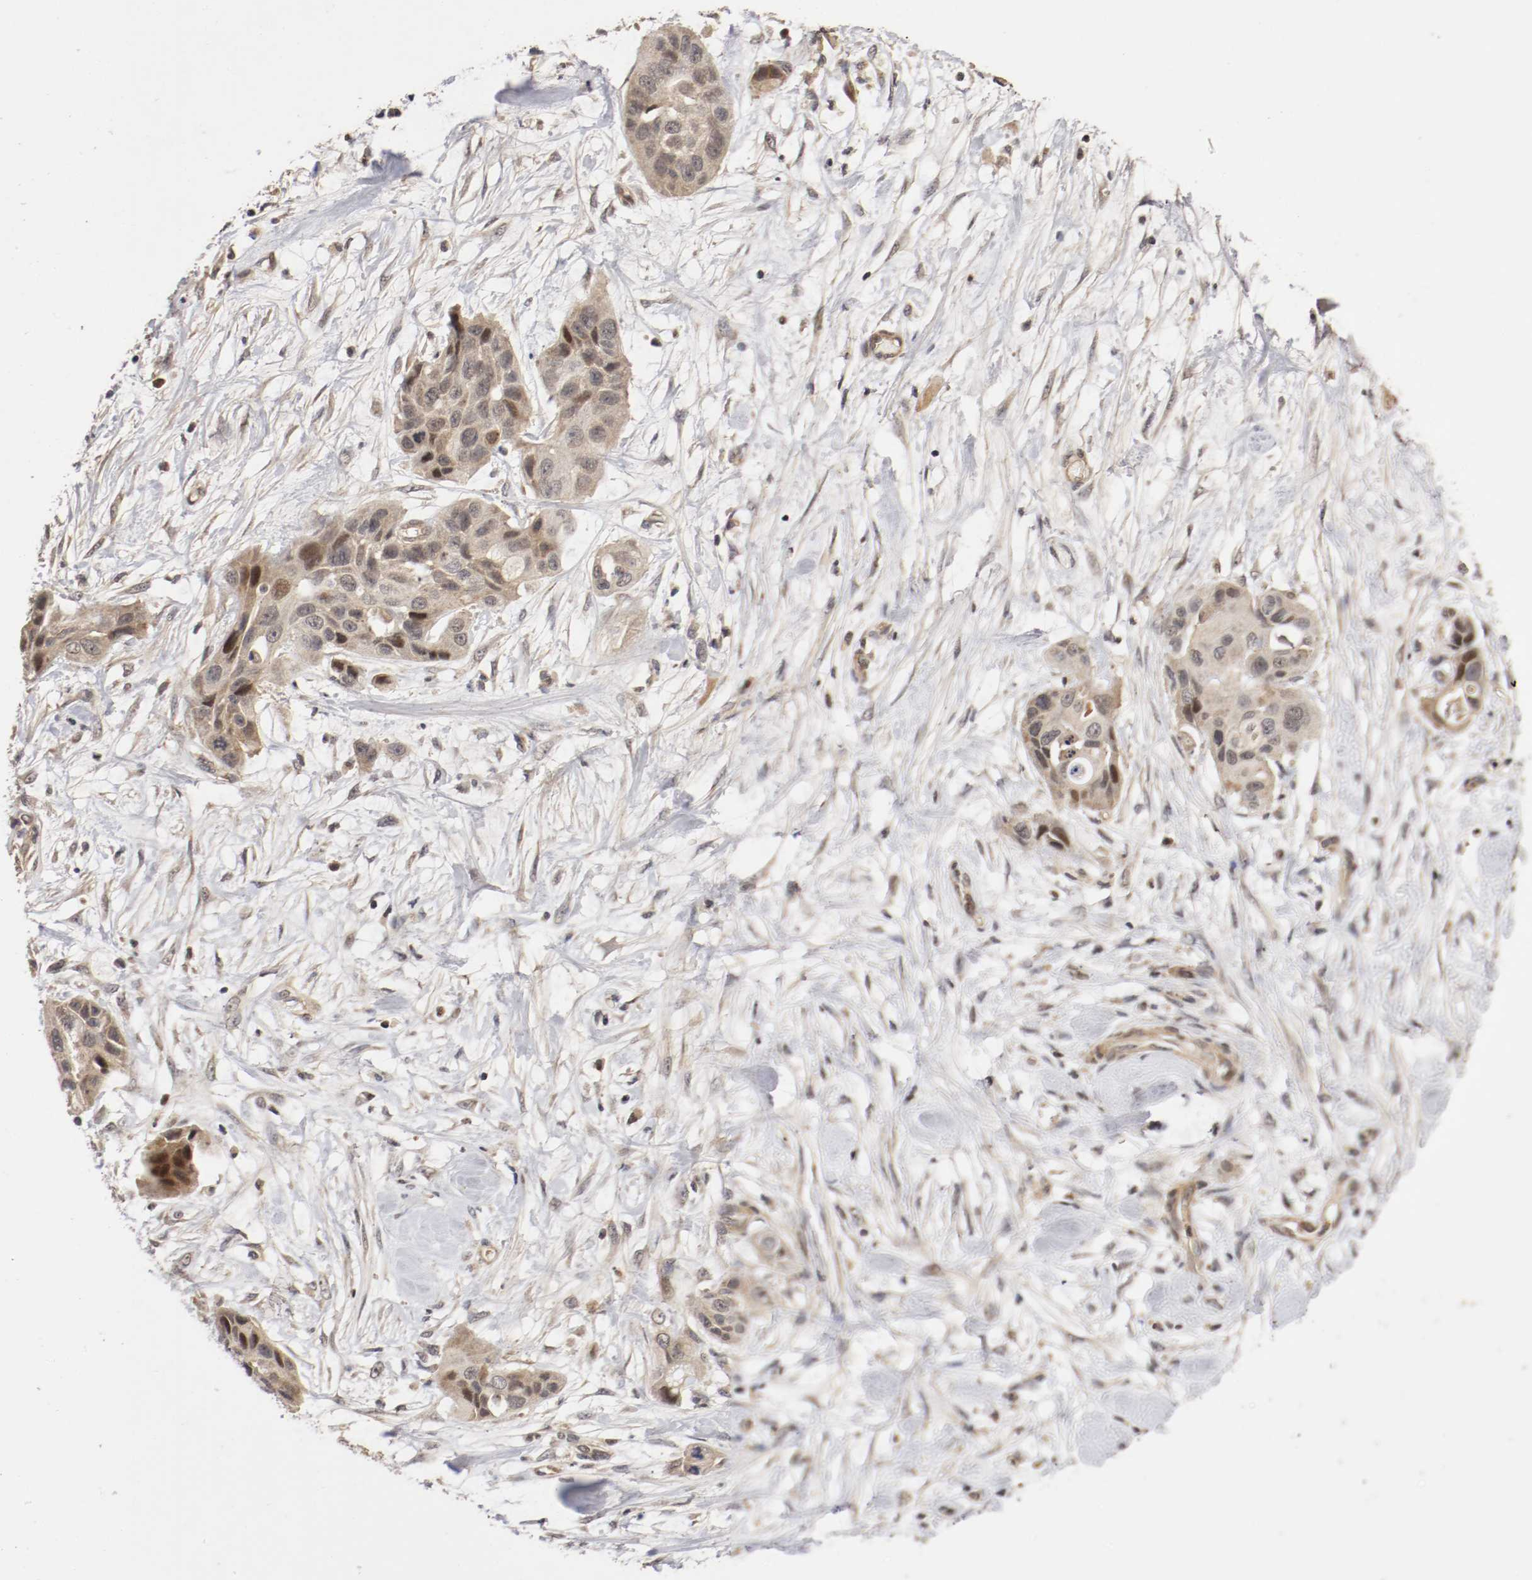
{"staining": {"intensity": "moderate", "quantity": ">75%", "location": "cytoplasmic/membranous,nuclear"}, "tissue": "pancreatic cancer", "cell_type": "Tumor cells", "image_type": "cancer", "snomed": [{"axis": "morphology", "description": "Adenocarcinoma, NOS"}, {"axis": "topography", "description": "Pancreas"}], "caption": "Pancreatic adenocarcinoma stained for a protein displays moderate cytoplasmic/membranous and nuclear positivity in tumor cells. (IHC, brightfield microscopy, high magnification).", "gene": "TNFRSF1B", "patient": {"sex": "female", "age": 60}}